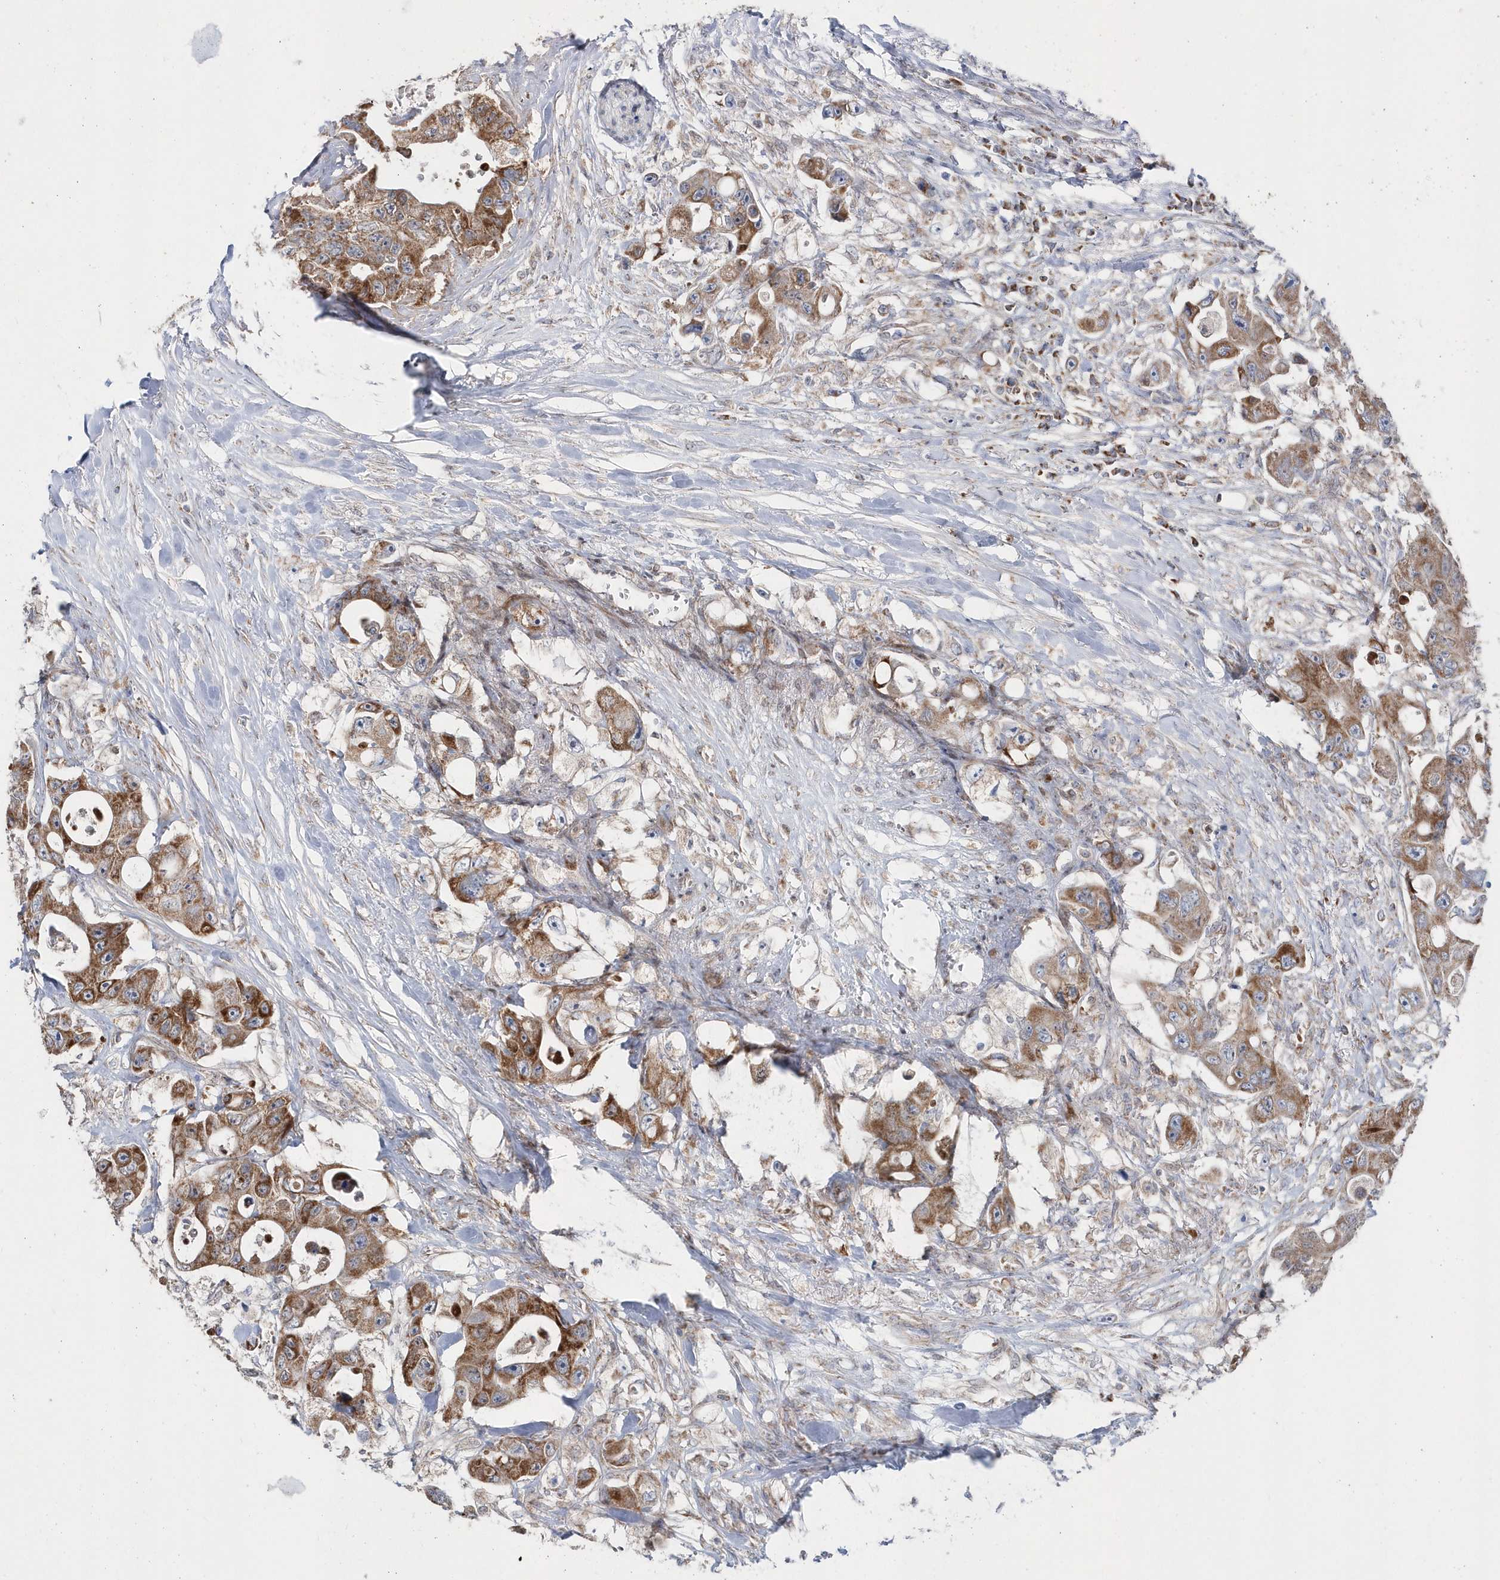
{"staining": {"intensity": "moderate", "quantity": ">75%", "location": "cytoplasmic/membranous"}, "tissue": "colorectal cancer", "cell_type": "Tumor cells", "image_type": "cancer", "snomed": [{"axis": "morphology", "description": "Adenocarcinoma, NOS"}, {"axis": "topography", "description": "Colon"}], "caption": "Adenocarcinoma (colorectal) stained with a protein marker displays moderate staining in tumor cells.", "gene": "OPA1", "patient": {"sex": "female", "age": 46}}